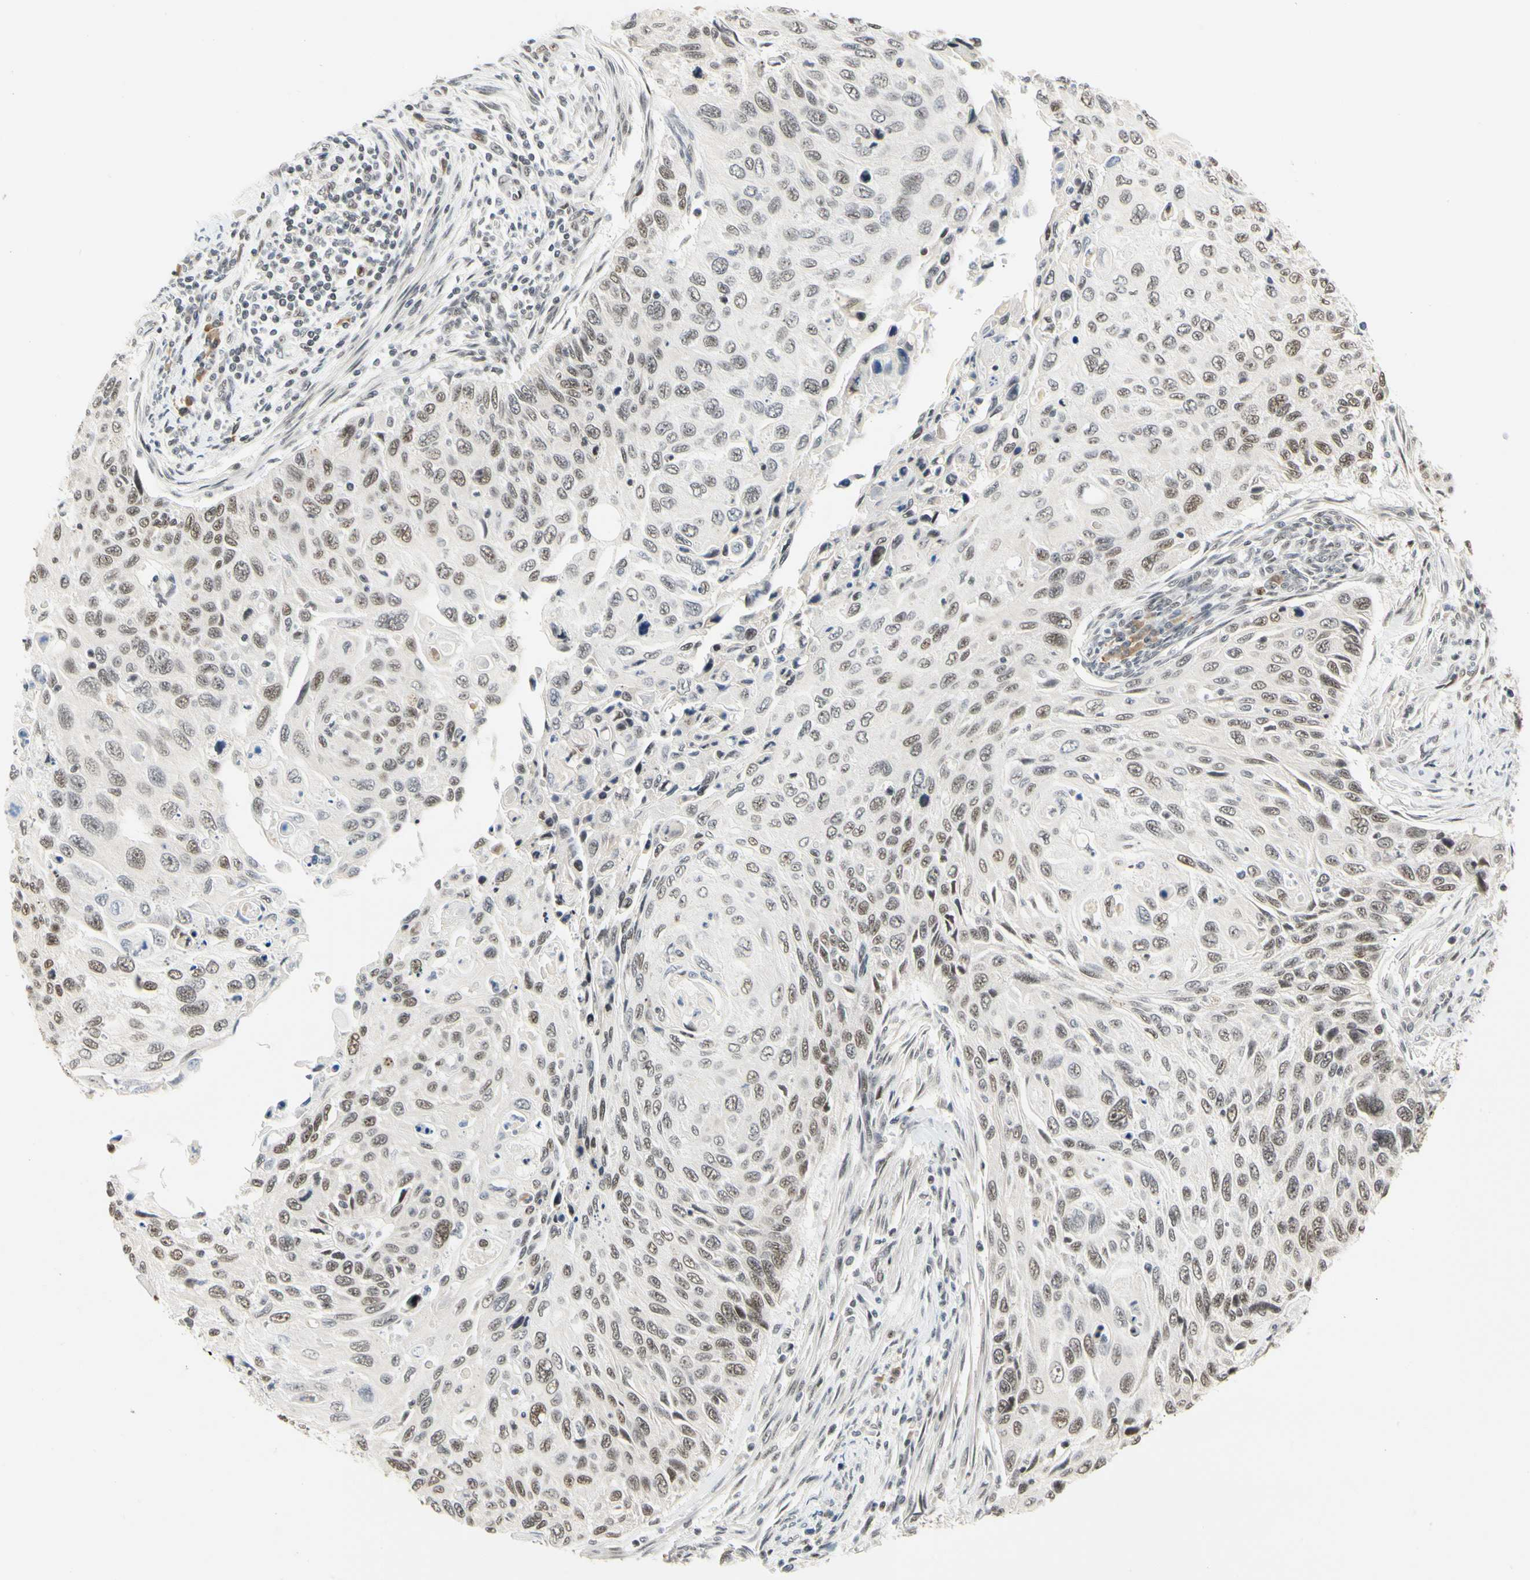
{"staining": {"intensity": "weak", "quantity": ">75%", "location": "nuclear"}, "tissue": "cervical cancer", "cell_type": "Tumor cells", "image_type": "cancer", "snomed": [{"axis": "morphology", "description": "Squamous cell carcinoma, NOS"}, {"axis": "topography", "description": "Cervix"}], "caption": "This is a micrograph of immunohistochemistry (IHC) staining of cervical squamous cell carcinoma, which shows weak staining in the nuclear of tumor cells.", "gene": "ZSCAN16", "patient": {"sex": "female", "age": 70}}